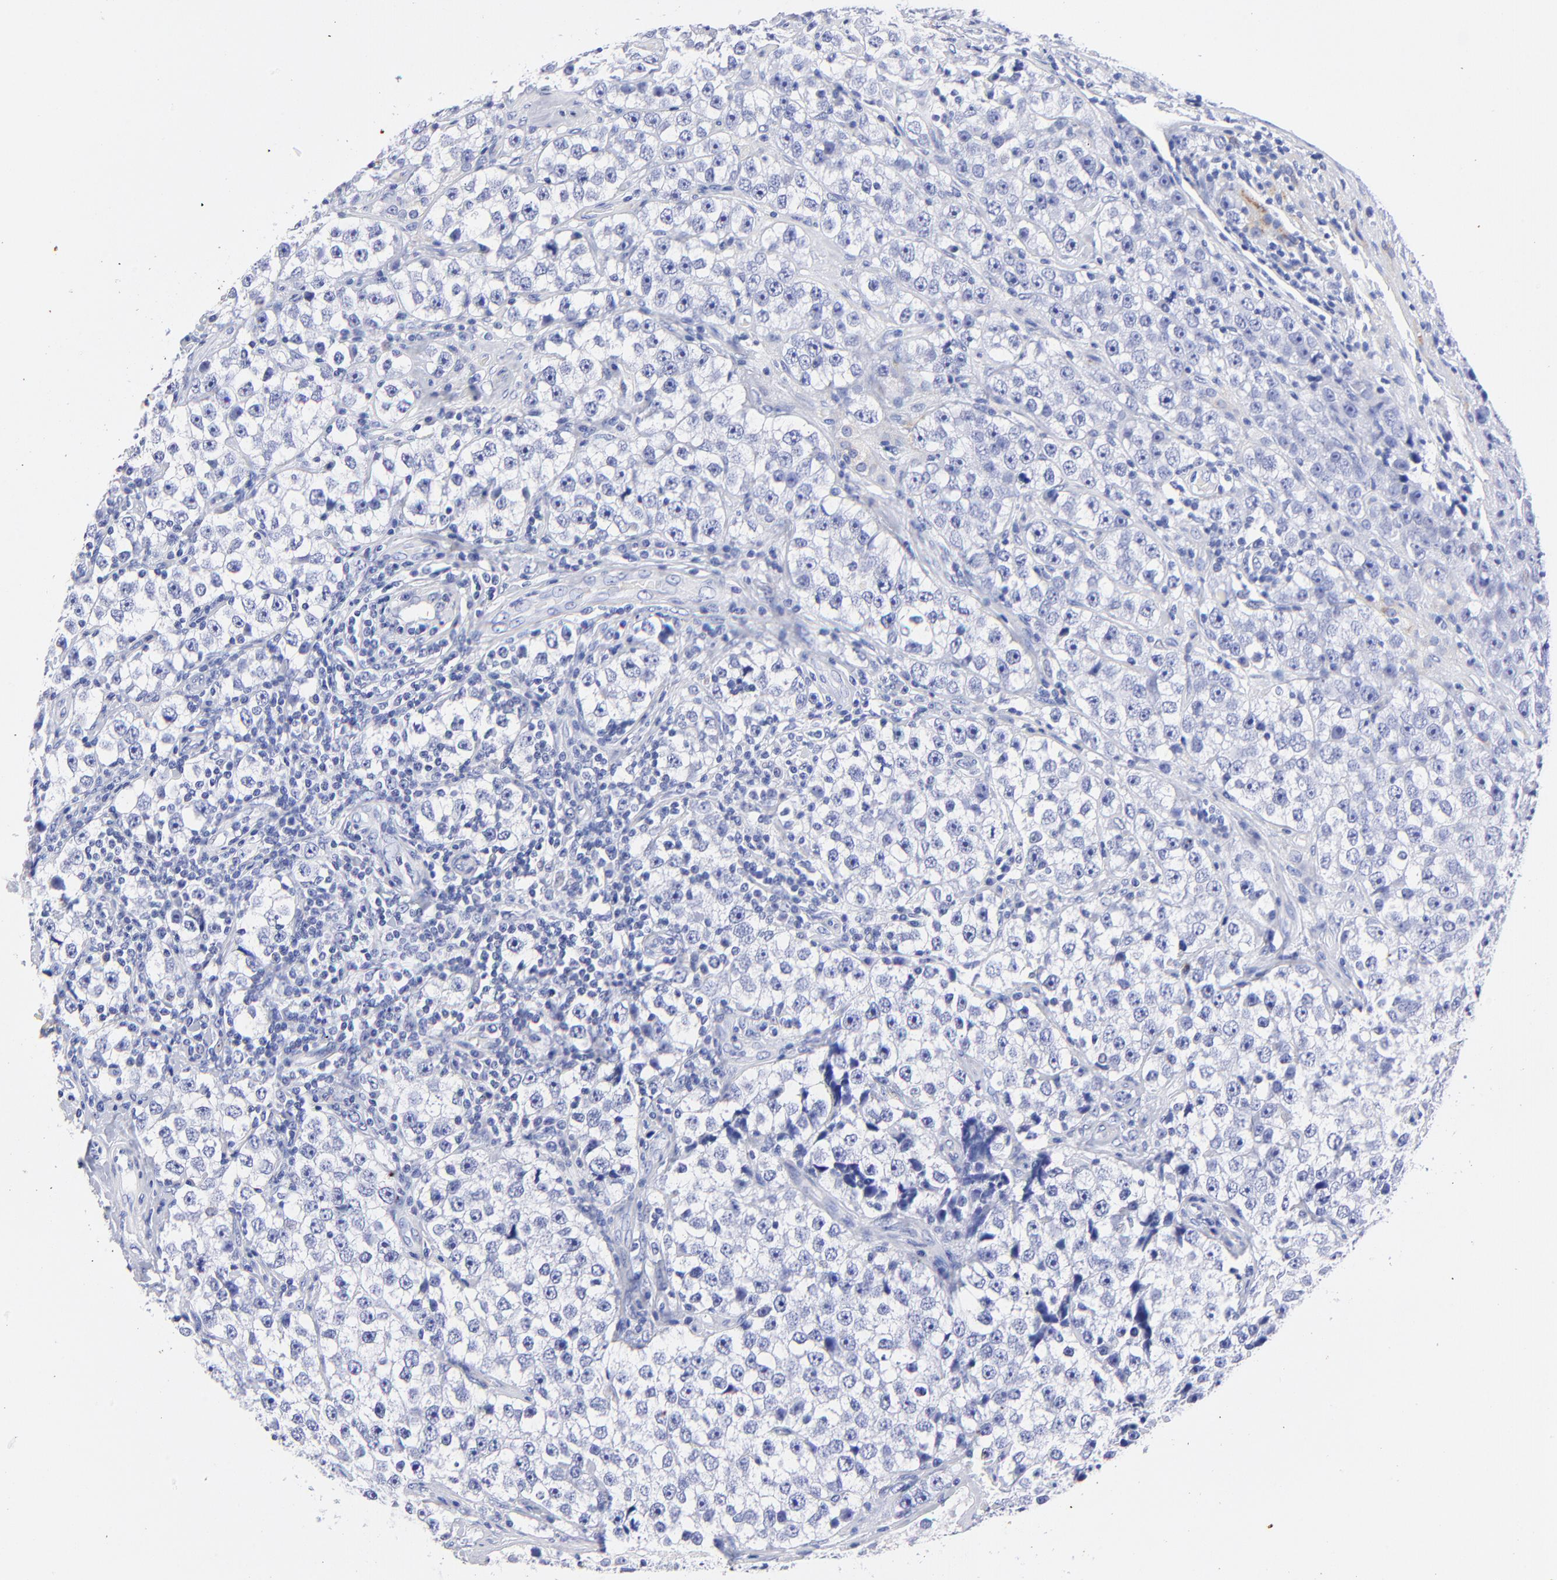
{"staining": {"intensity": "negative", "quantity": "none", "location": "none"}, "tissue": "testis cancer", "cell_type": "Tumor cells", "image_type": "cancer", "snomed": [{"axis": "morphology", "description": "Seminoma, NOS"}, {"axis": "topography", "description": "Testis"}], "caption": "Tumor cells show no significant expression in testis cancer.", "gene": "HORMAD2", "patient": {"sex": "male", "age": 32}}